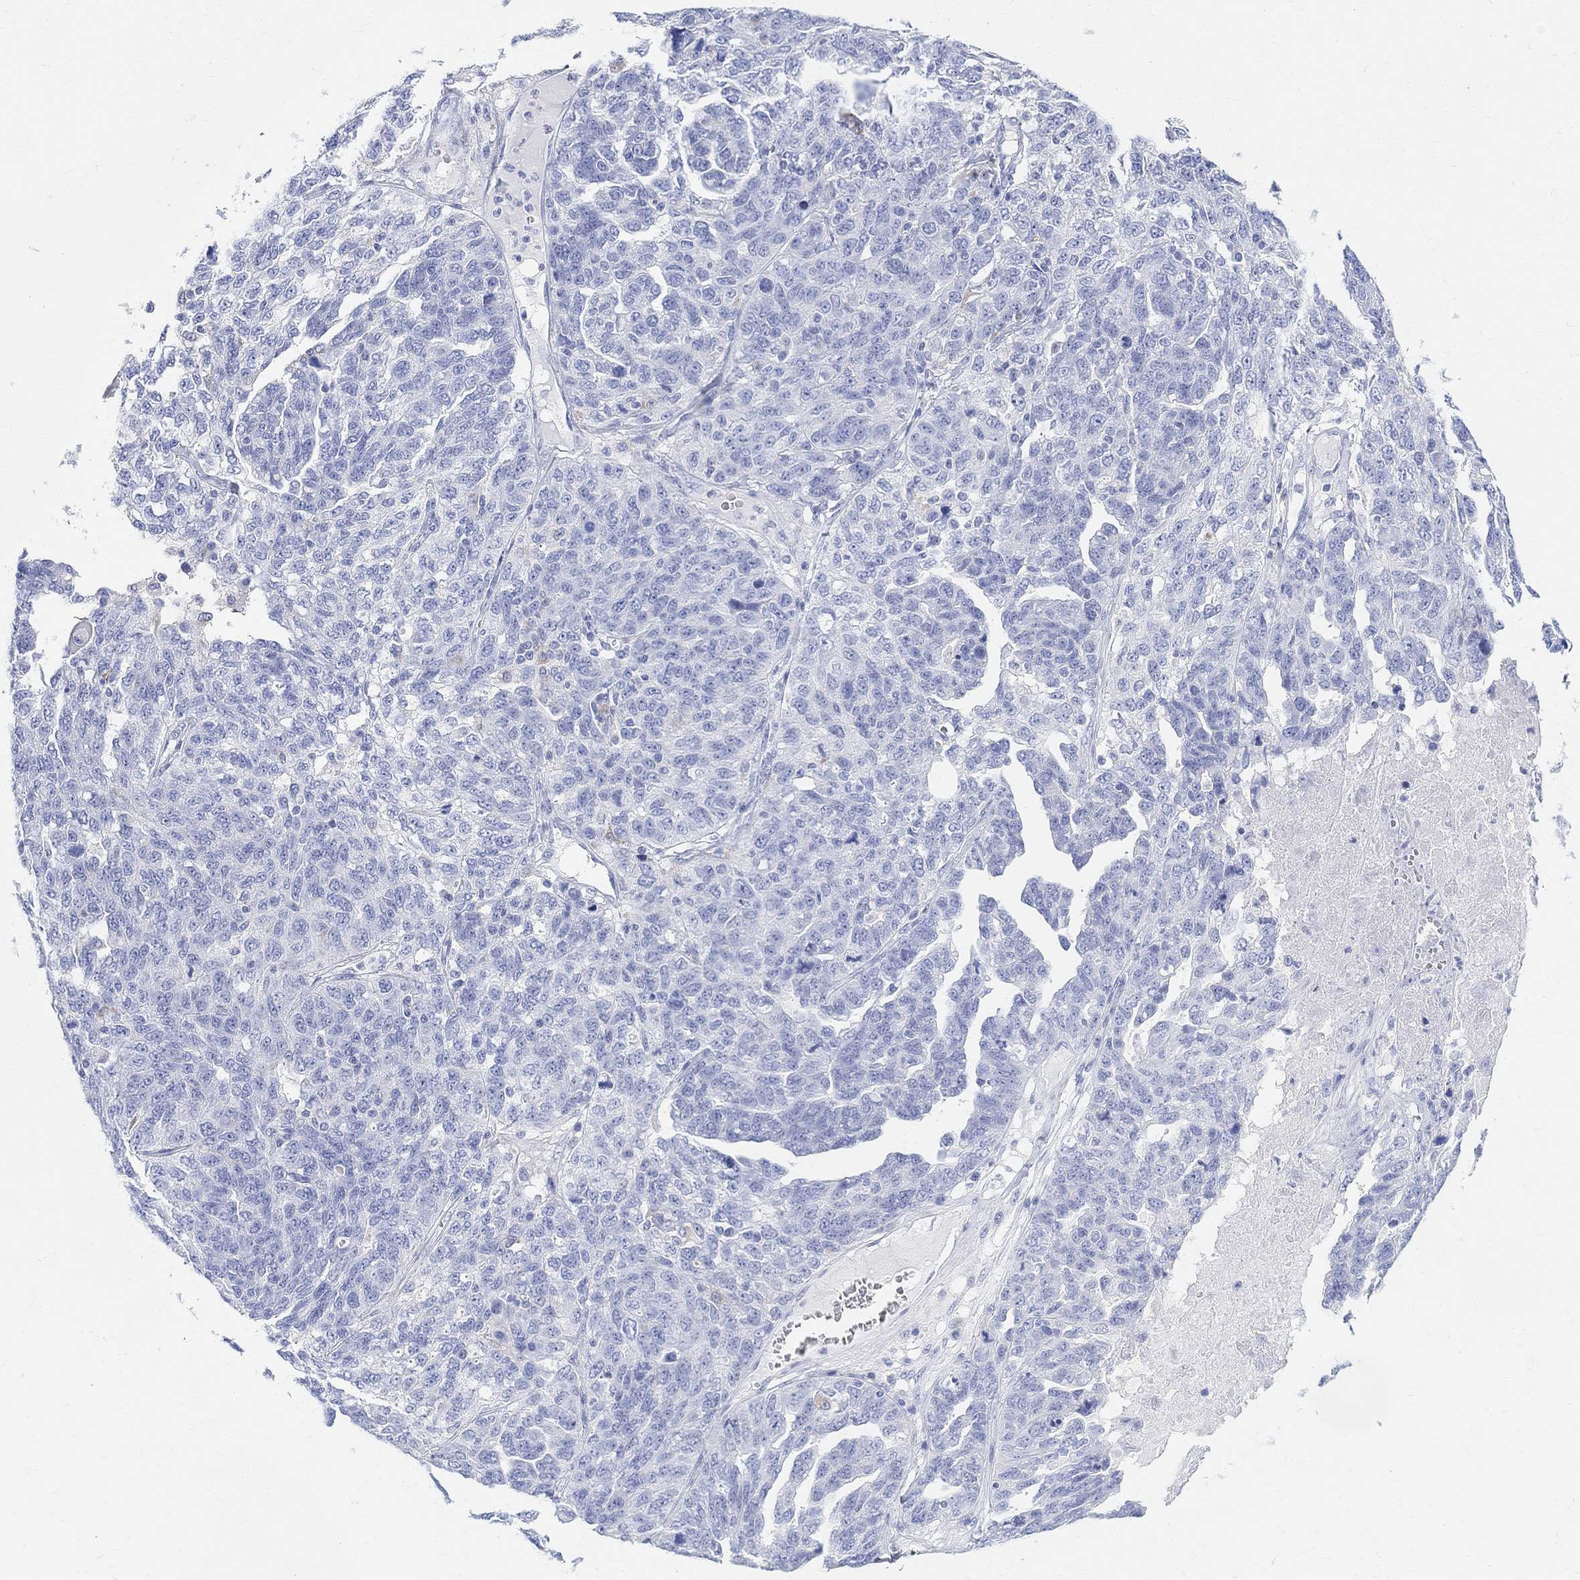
{"staining": {"intensity": "negative", "quantity": "none", "location": "none"}, "tissue": "ovarian cancer", "cell_type": "Tumor cells", "image_type": "cancer", "snomed": [{"axis": "morphology", "description": "Cystadenocarcinoma, serous, NOS"}, {"axis": "topography", "description": "Ovary"}], "caption": "Immunohistochemistry image of neoplastic tissue: ovarian serous cystadenocarcinoma stained with DAB shows no significant protein expression in tumor cells.", "gene": "RETNLB", "patient": {"sex": "female", "age": 71}}